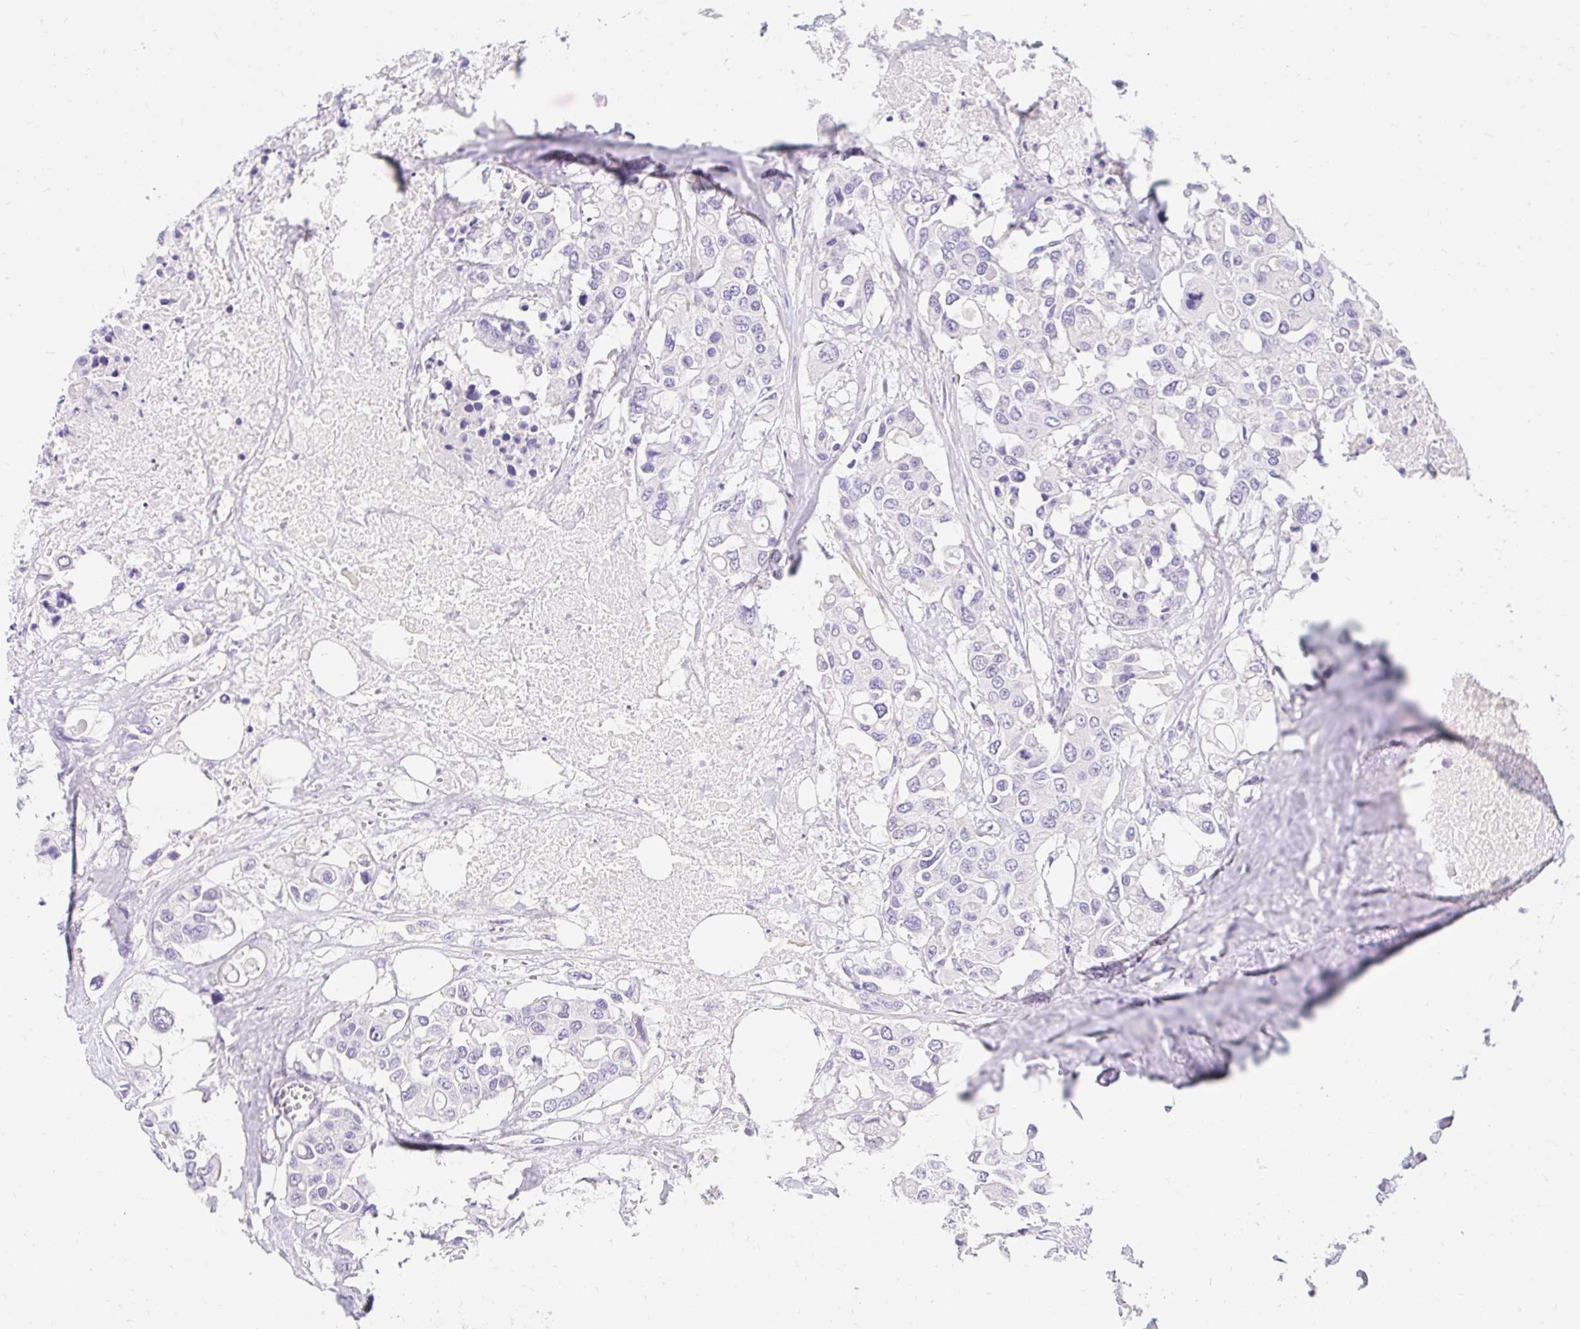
{"staining": {"intensity": "negative", "quantity": "none", "location": "none"}, "tissue": "colorectal cancer", "cell_type": "Tumor cells", "image_type": "cancer", "snomed": [{"axis": "morphology", "description": "Adenocarcinoma, NOS"}, {"axis": "topography", "description": "Colon"}], "caption": "There is no significant positivity in tumor cells of colorectal cancer (adenocarcinoma). (Stains: DAB immunohistochemistry (IHC) with hematoxylin counter stain, Microscopy: brightfield microscopy at high magnification).", "gene": "SLC28A1", "patient": {"sex": "male", "age": 77}}